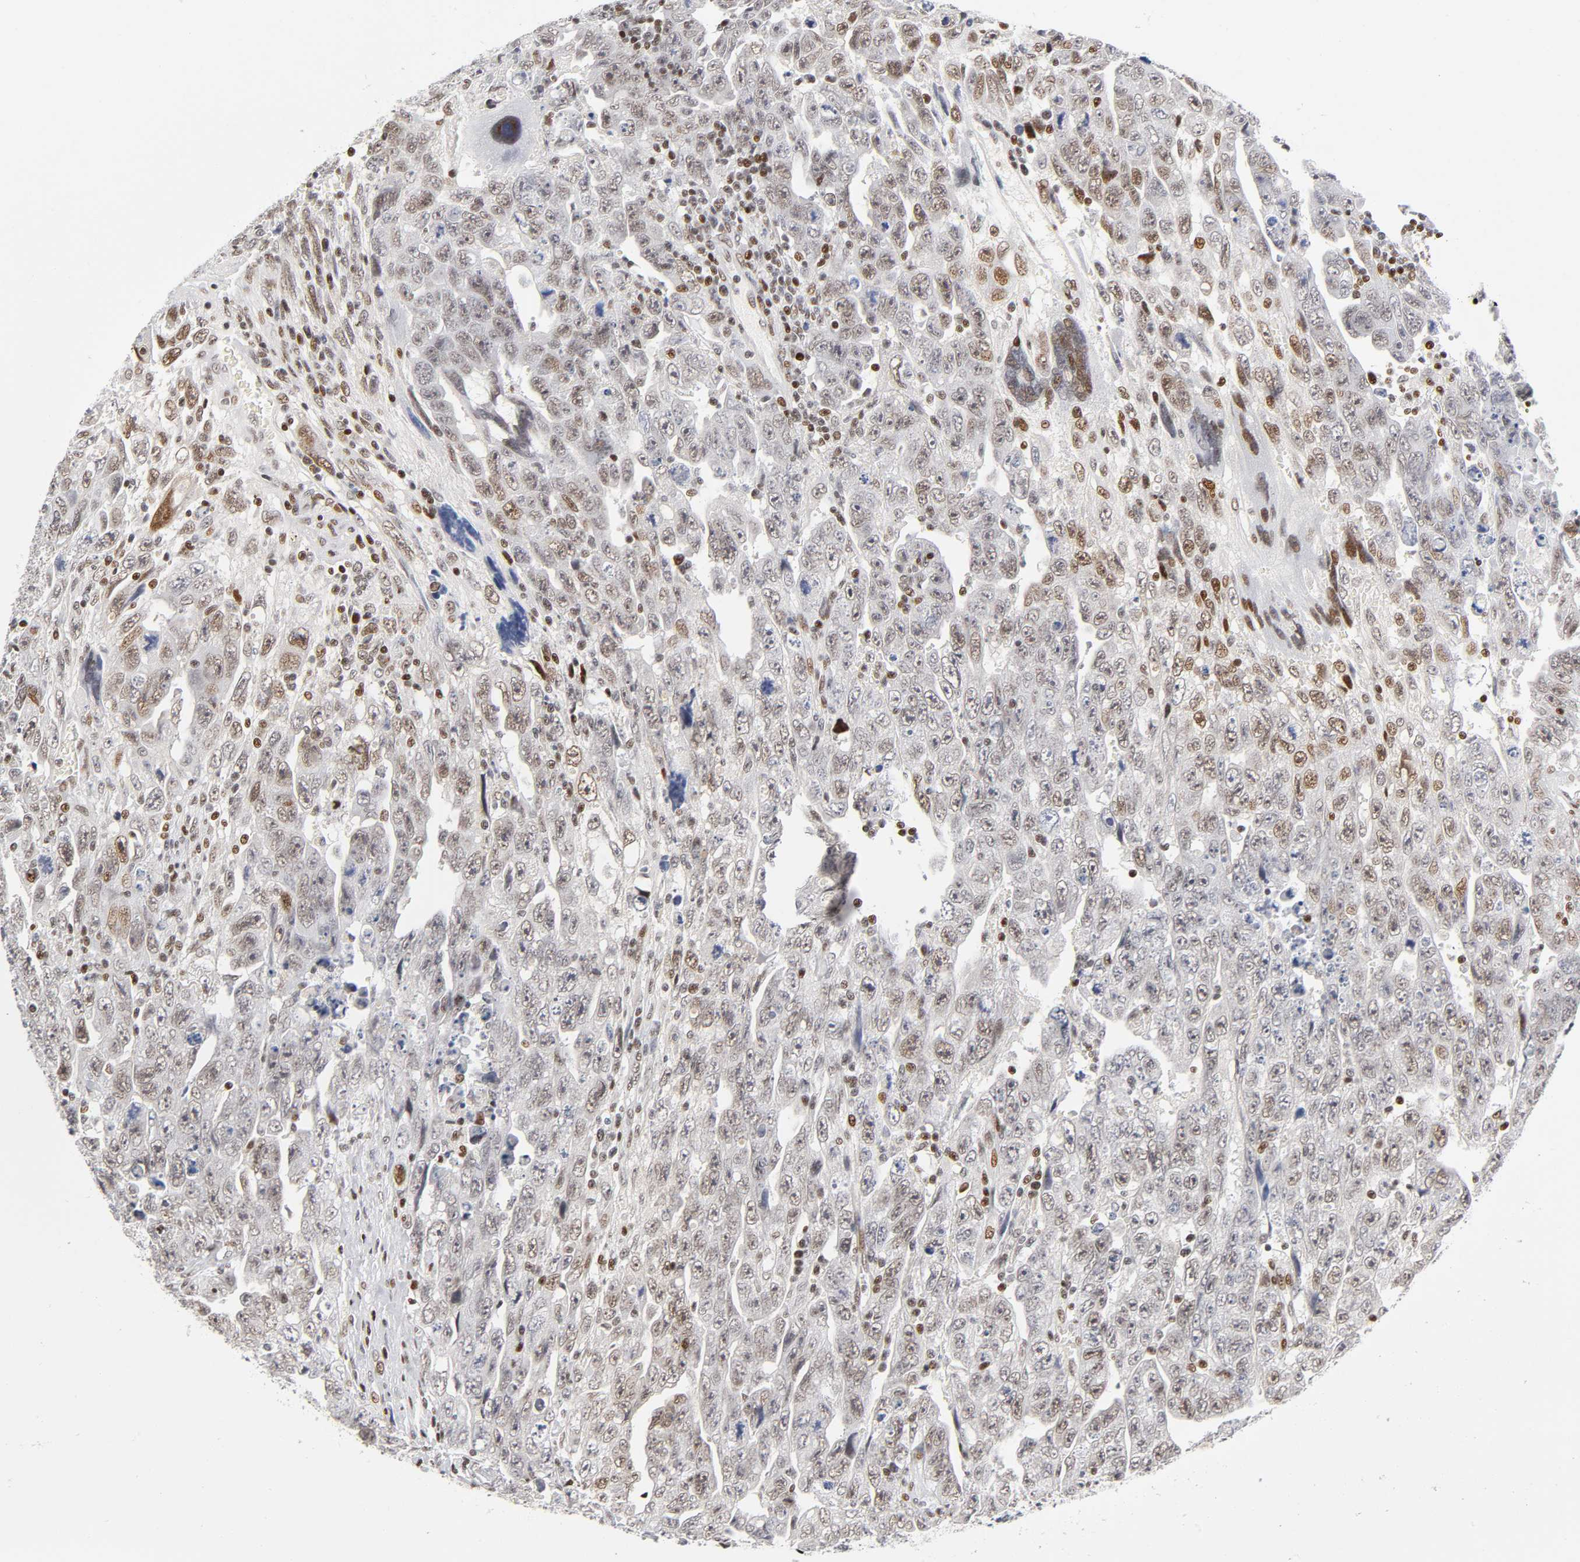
{"staining": {"intensity": "weak", "quantity": ">75%", "location": "nuclear"}, "tissue": "testis cancer", "cell_type": "Tumor cells", "image_type": "cancer", "snomed": [{"axis": "morphology", "description": "Carcinoma, Embryonal, NOS"}, {"axis": "topography", "description": "Testis"}], "caption": "The micrograph displays staining of testis cancer, revealing weak nuclear protein expression (brown color) within tumor cells.", "gene": "SP3", "patient": {"sex": "male", "age": 28}}